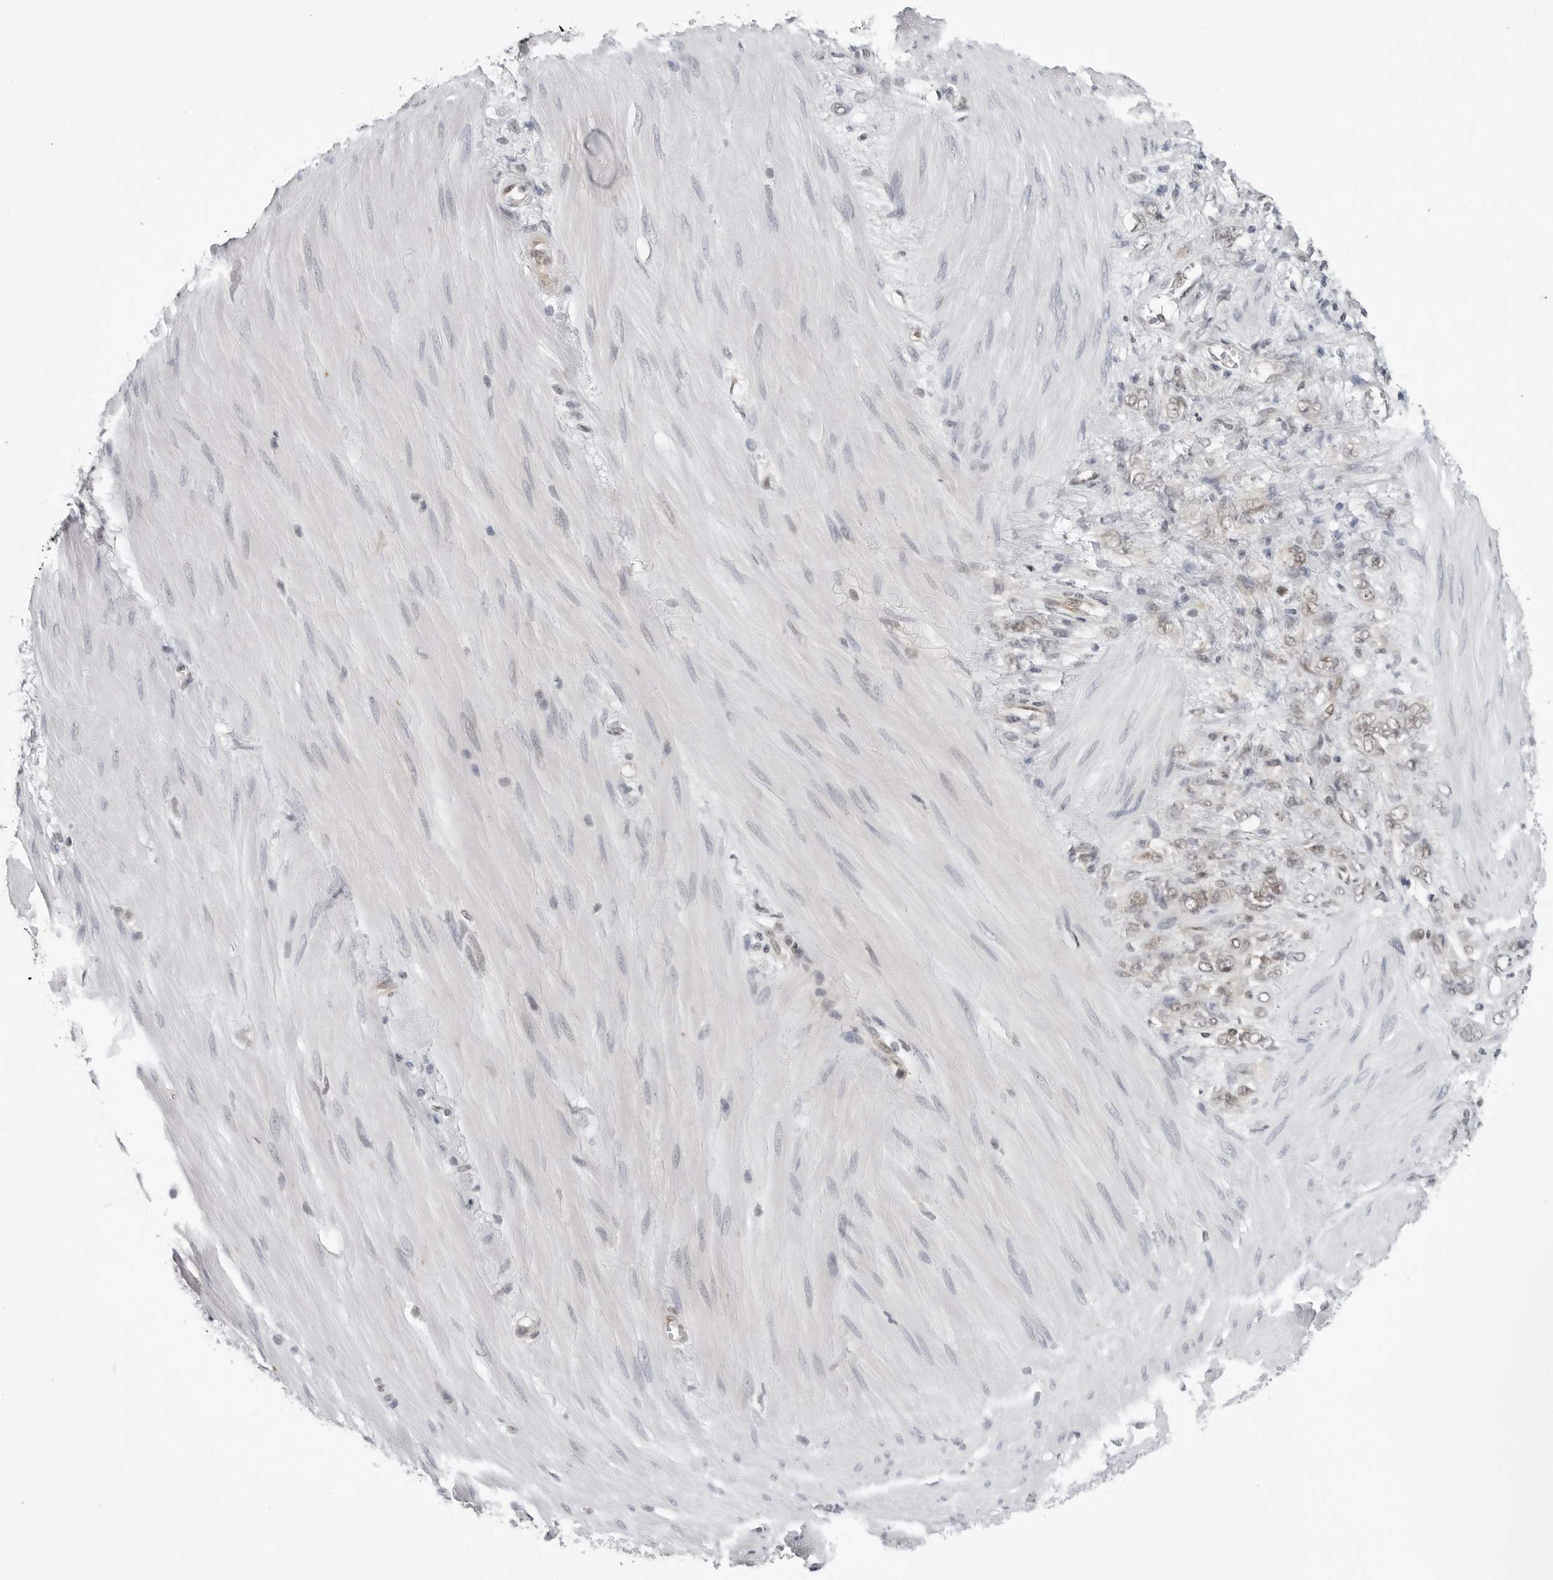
{"staining": {"intensity": "negative", "quantity": "none", "location": "none"}, "tissue": "stomach cancer", "cell_type": "Tumor cells", "image_type": "cancer", "snomed": [{"axis": "morphology", "description": "Adenocarcinoma, NOS"}, {"axis": "topography", "description": "Stomach"}], "caption": "DAB (3,3'-diaminobenzidine) immunohistochemical staining of stomach cancer displays no significant staining in tumor cells.", "gene": "CASP7", "patient": {"sex": "female", "age": 76}}